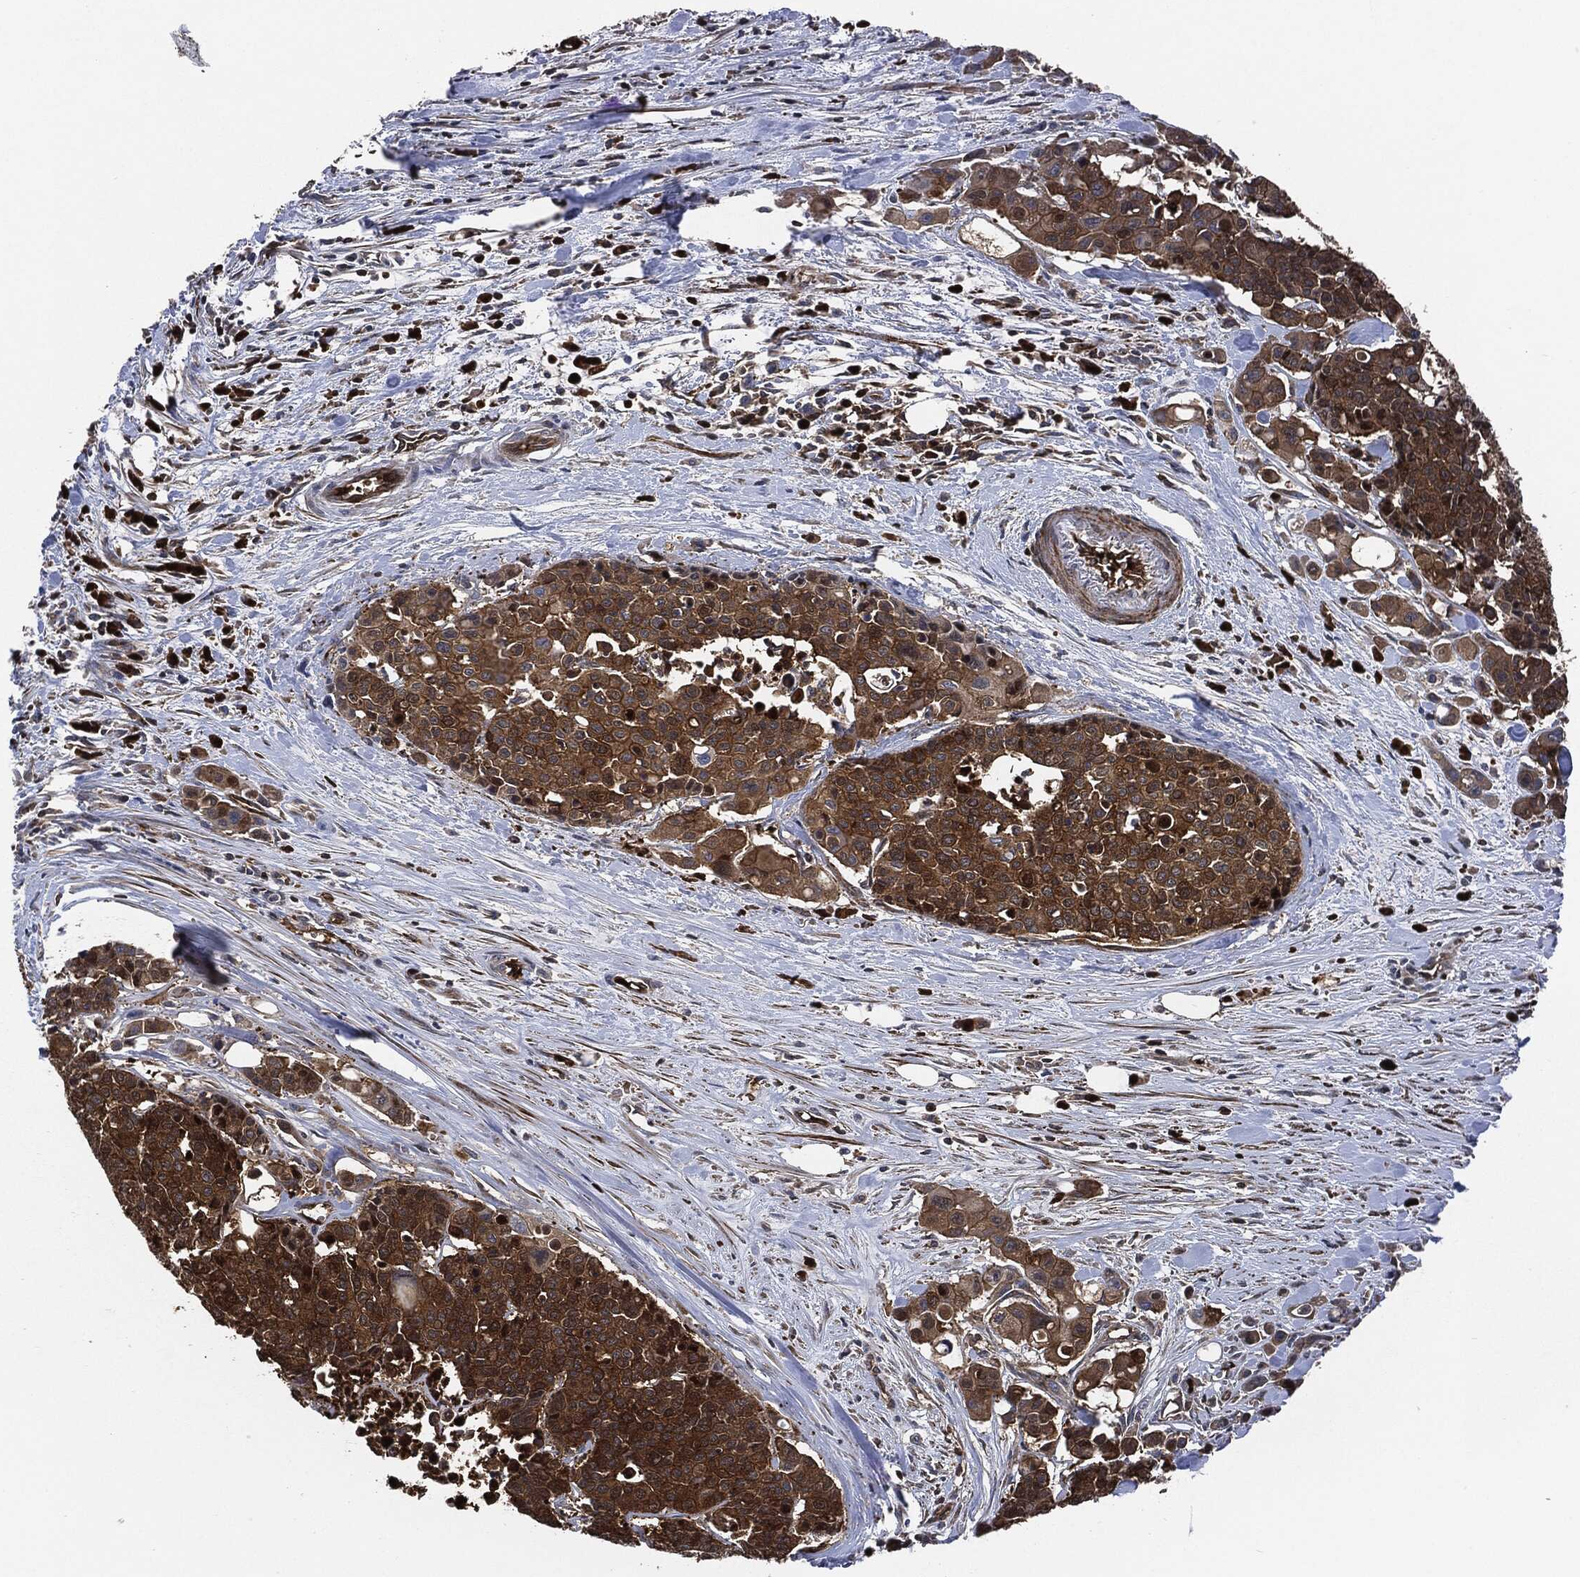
{"staining": {"intensity": "strong", "quantity": ">75%", "location": "cytoplasmic/membranous"}, "tissue": "carcinoid", "cell_type": "Tumor cells", "image_type": "cancer", "snomed": [{"axis": "morphology", "description": "Carcinoid, malignant, NOS"}, {"axis": "topography", "description": "Colon"}], "caption": "About >75% of tumor cells in carcinoid (malignant) display strong cytoplasmic/membranous protein expression as visualized by brown immunohistochemical staining.", "gene": "PRDX2", "patient": {"sex": "male", "age": 81}}